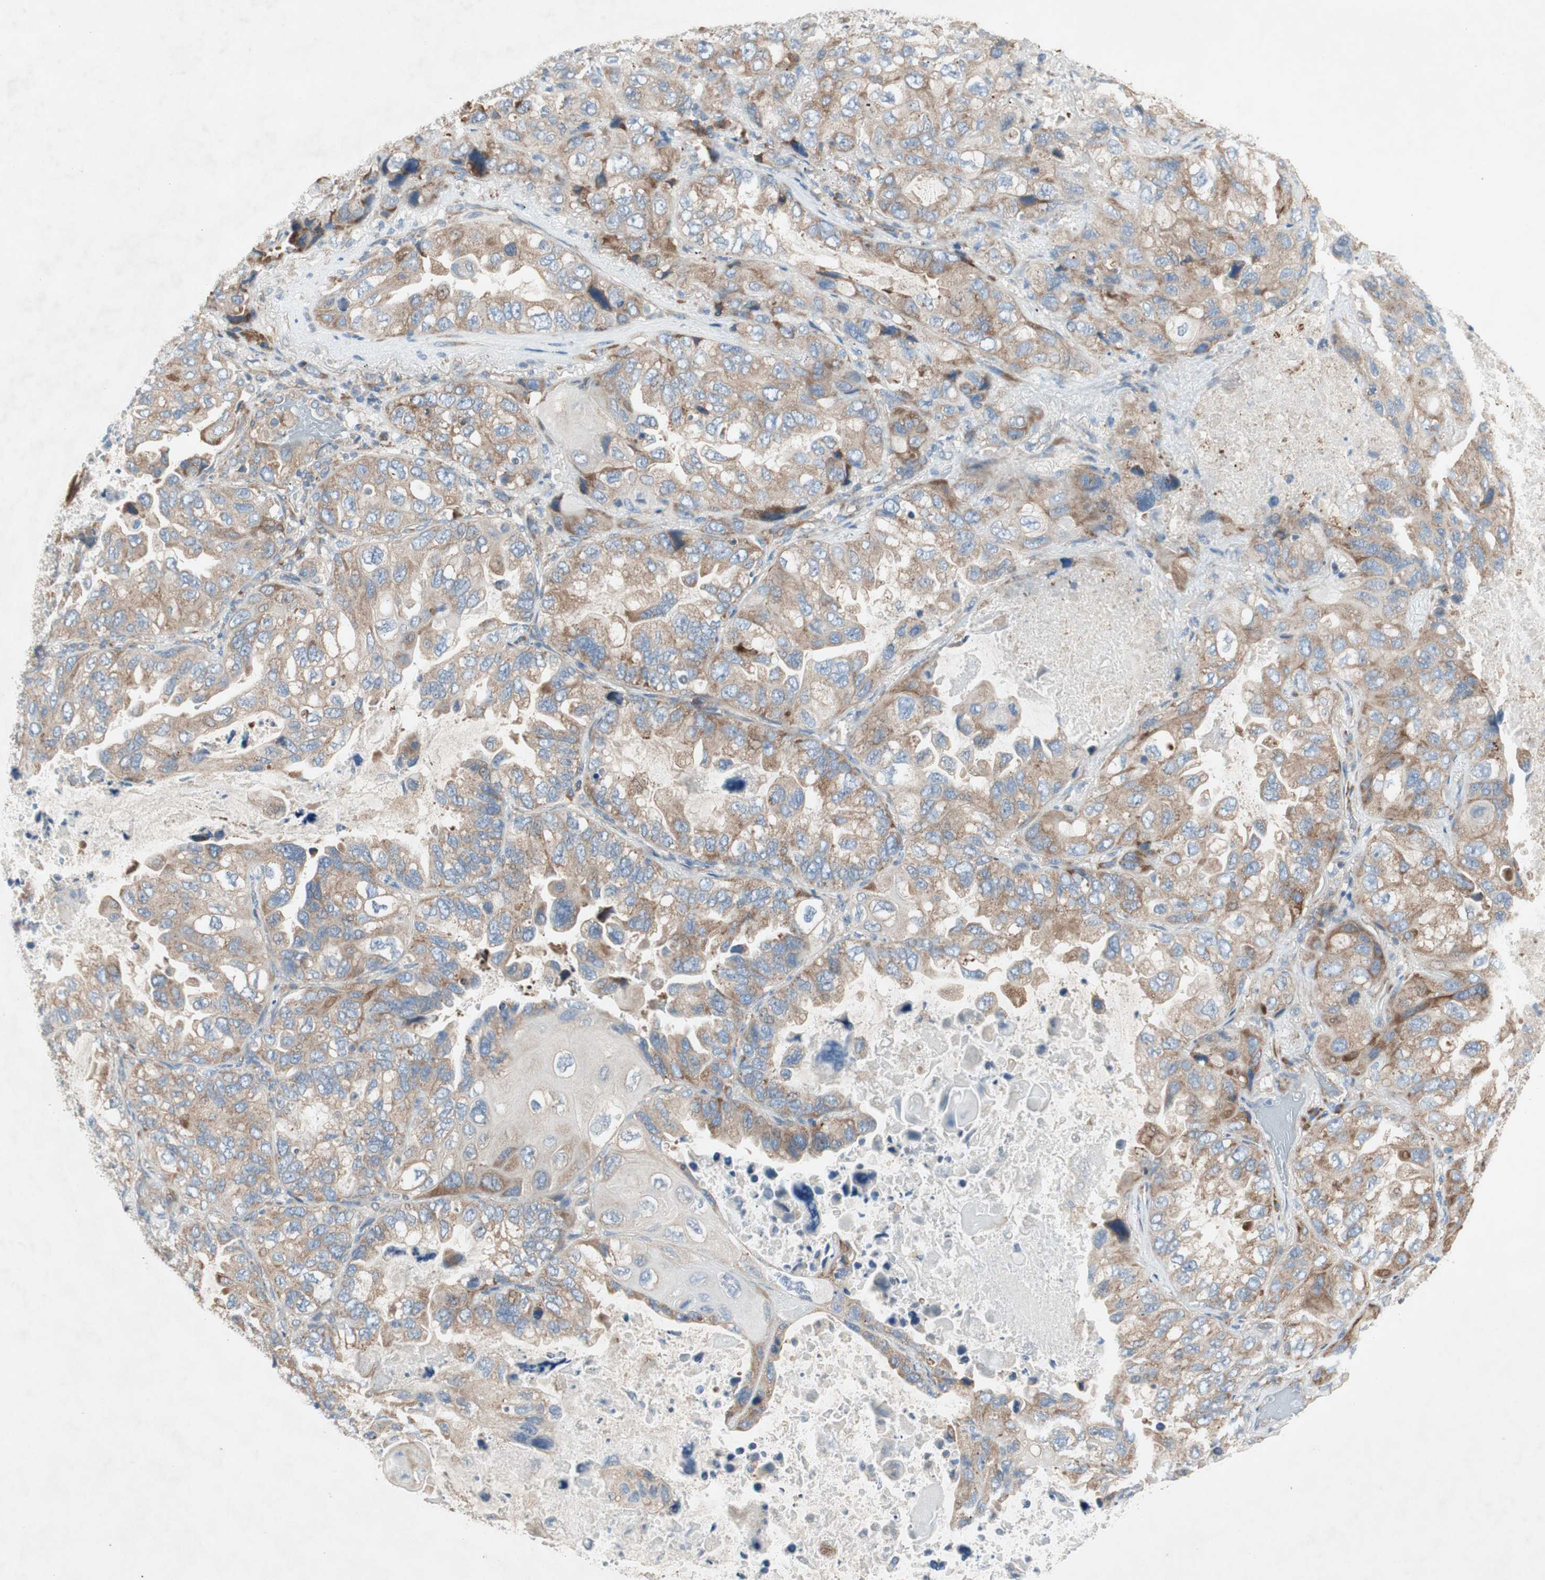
{"staining": {"intensity": "moderate", "quantity": ">75%", "location": "cytoplasmic/membranous"}, "tissue": "lung cancer", "cell_type": "Tumor cells", "image_type": "cancer", "snomed": [{"axis": "morphology", "description": "Squamous cell carcinoma, NOS"}, {"axis": "topography", "description": "Lung"}], "caption": "An image of squamous cell carcinoma (lung) stained for a protein shows moderate cytoplasmic/membranous brown staining in tumor cells.", "gene": "RPL23", "patient": {"sex": "female", "age": 73}}